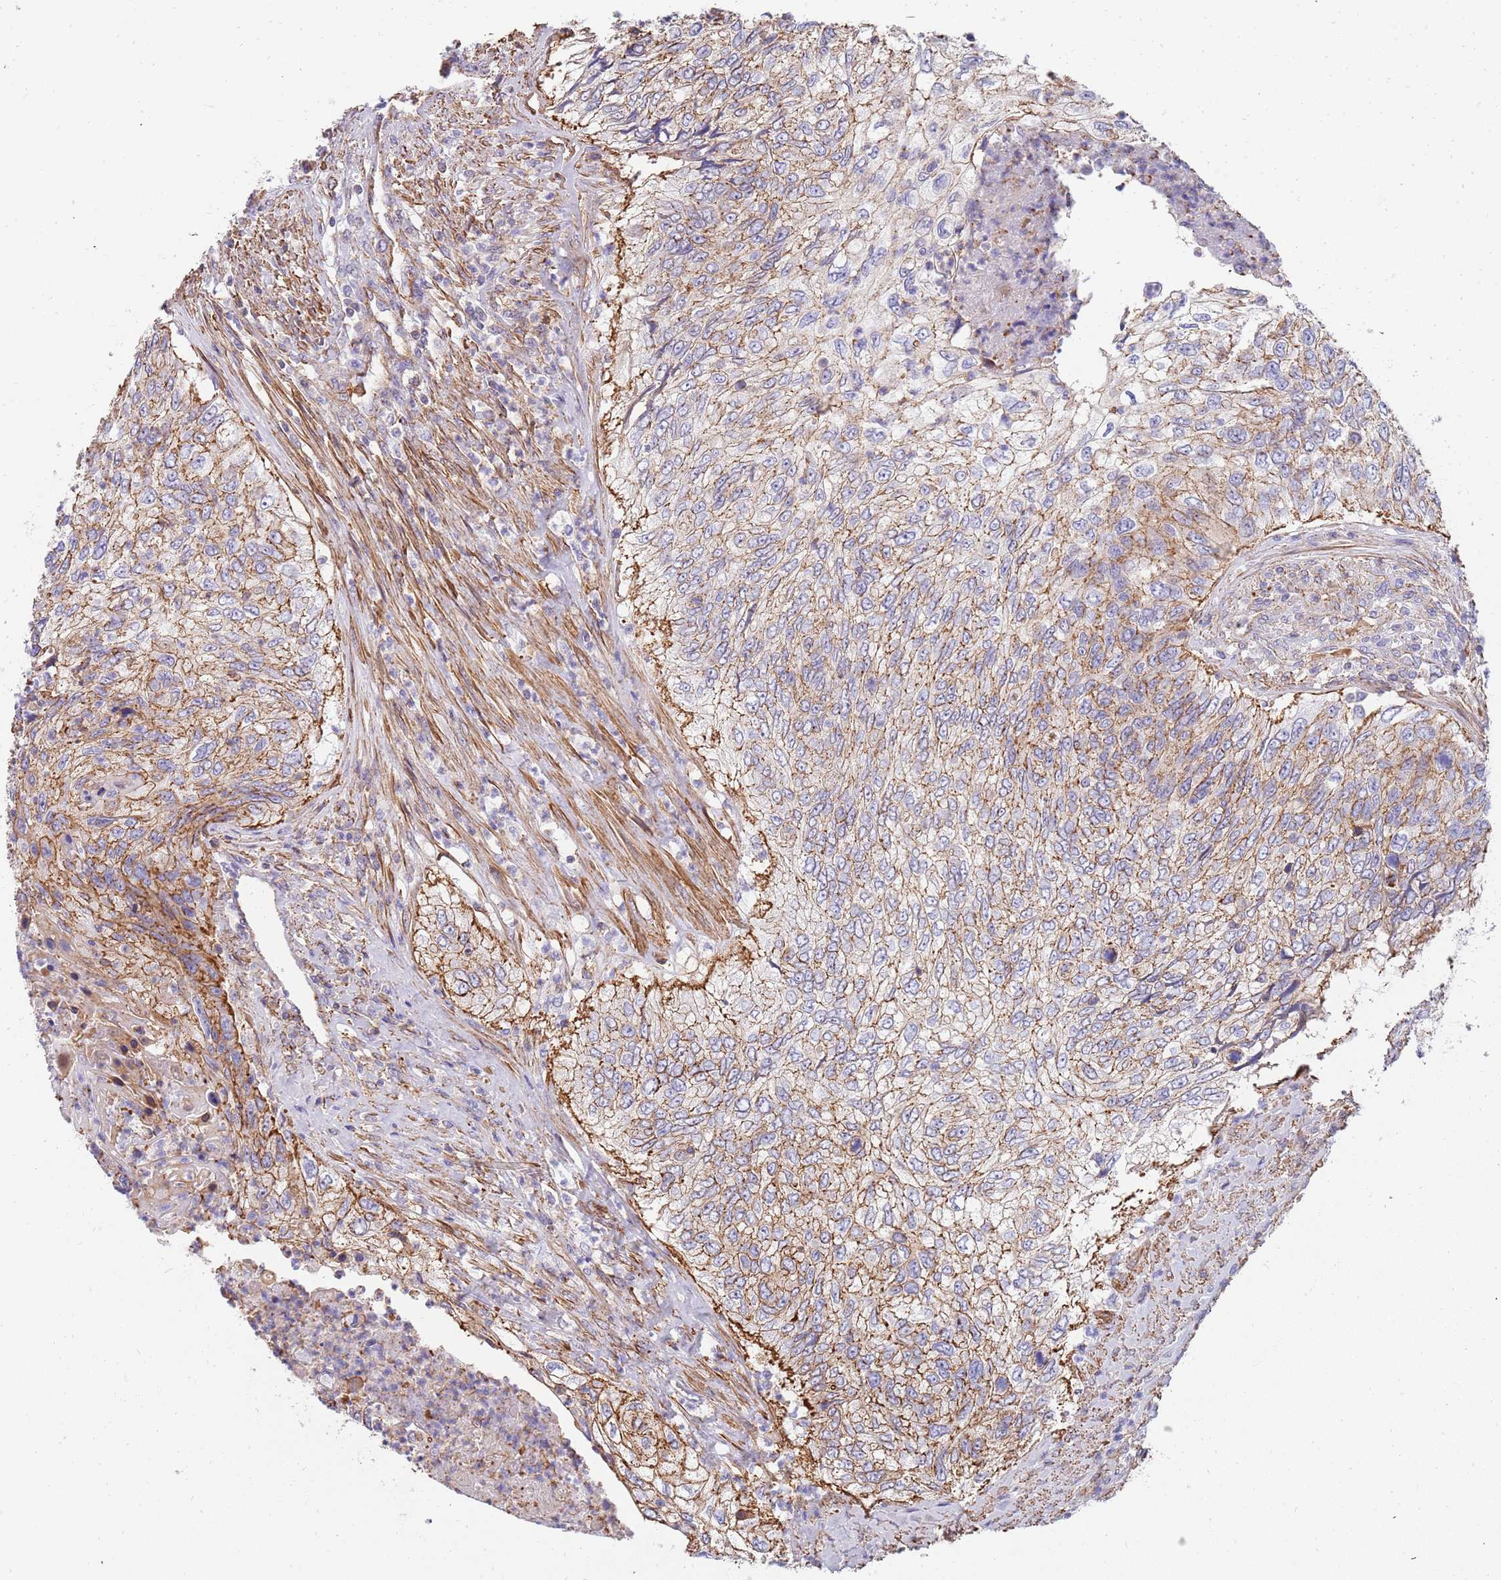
{"staining": {"intensity": "weak", "quantity": ">75%", "location": "cytoplasmic/membranous"}, "tissue": "urothelial cancer", "cell_type": "Tumor cells", "image_type": "cancer", "snomed": [{"axis": "morphology", "description": "Urothelial carcinoma, High grade"}, {"axis": "topography", "description": "Urinary bladder"}], "caption": "Weak cytoplasmic/membranous staining for a protein is identified in about >75% of tumor cells of urothelial cancer using immunohistochemistry (IHC).", "gene": "GFRAL", "patient": {"sex": "female", "age": 60}}